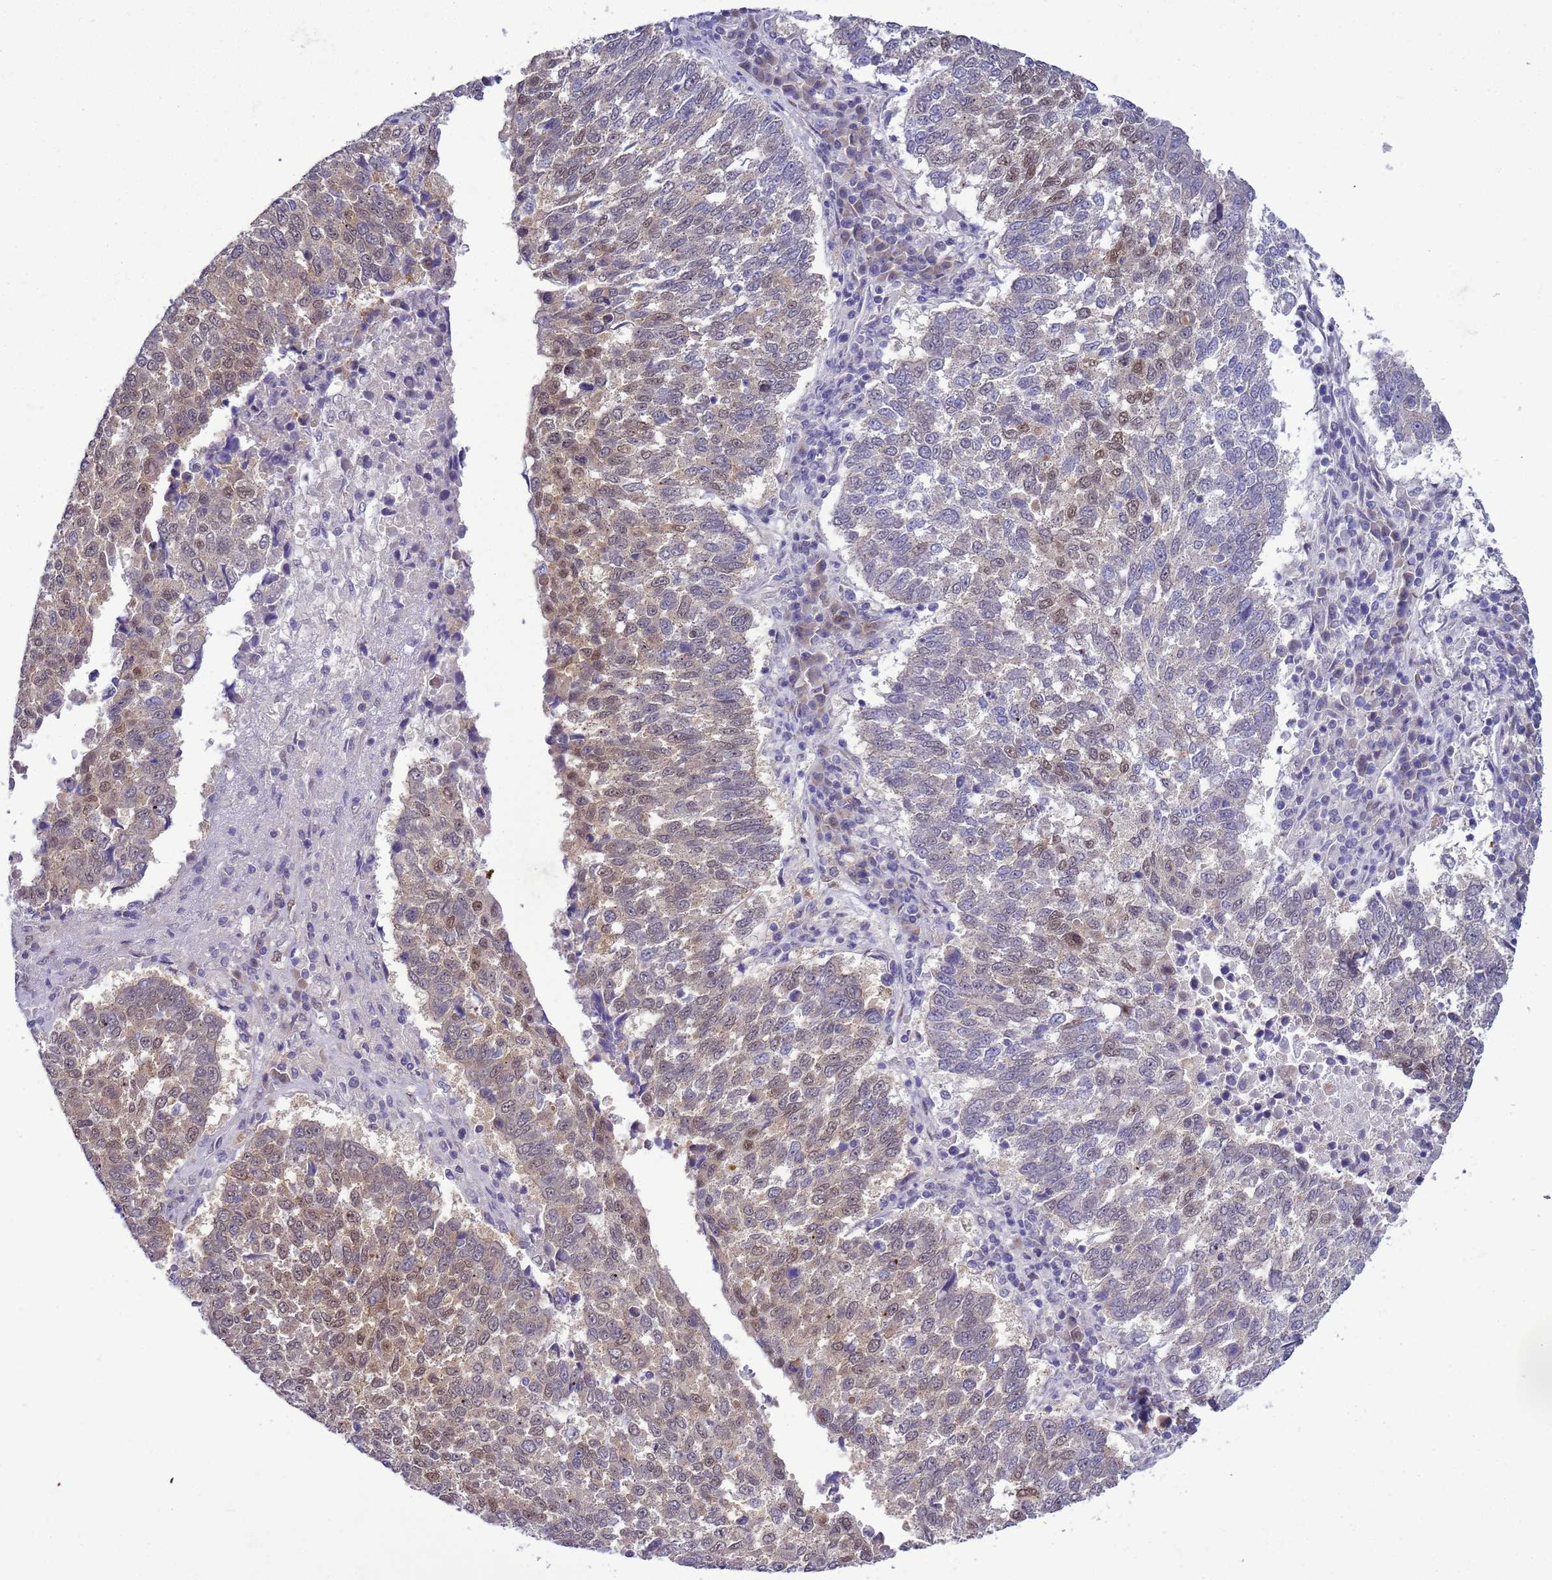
{"staining": {"intensity": "weak", "quantity": "25%-75%", "location": "cytoplasmic/membranous,nuclear"}, "tissue": "lung cancer", "cell_type": "Tumor cells", "image_type": "cancer", "snomed": [{"axis": "morphology", "description": "Squamous cell carcinoma, NOS"}, {"axis": "topography", "description": "Lung"}], "caption": "Human lung cancer stained for a protein (brown) exhibits weak cytoplasmic/membranous and nuclear positive positivity in approximately 25%-75% of tumor cells.", "gene": "DDI2", "patient": {"sex": "male", "age": 73}}